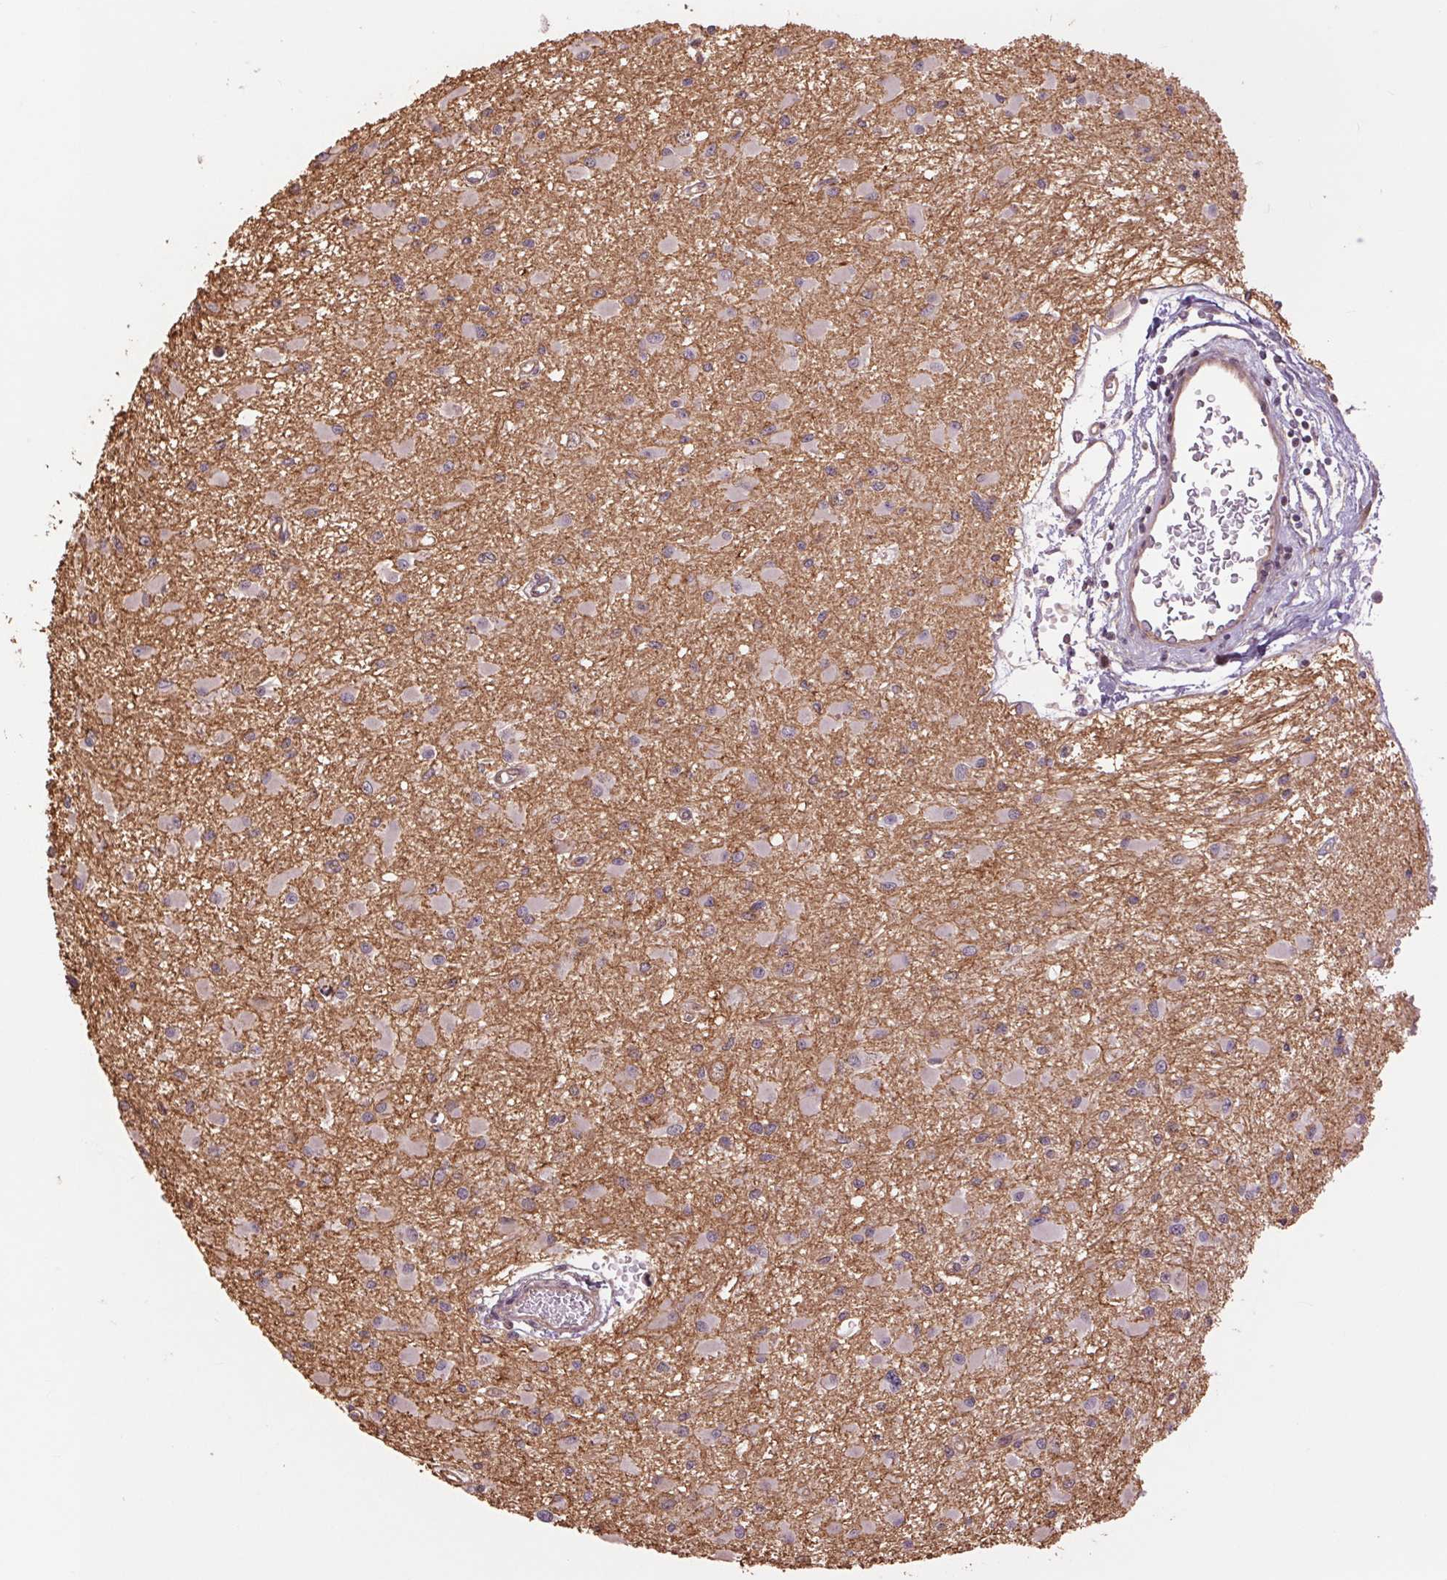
{"staining": {"intensity": "negative", "quantity": "none", "location": "none"}, "tissue": "glioma", "cell_type": "Tumor cells", "image_type": "cancer", "snomed": [{"axis": "morphology", "description": "Glioma, malignant, High grade"}, {"axis": "topography", "description": "Brain"}], "caption": "This is a photomicrograph of IHC staining of glioma, which shows no positivity in tumor cells. Nuclei are stained in blue.", "gene": "PALM", "patient": {"sex": "male", "age": 54}}